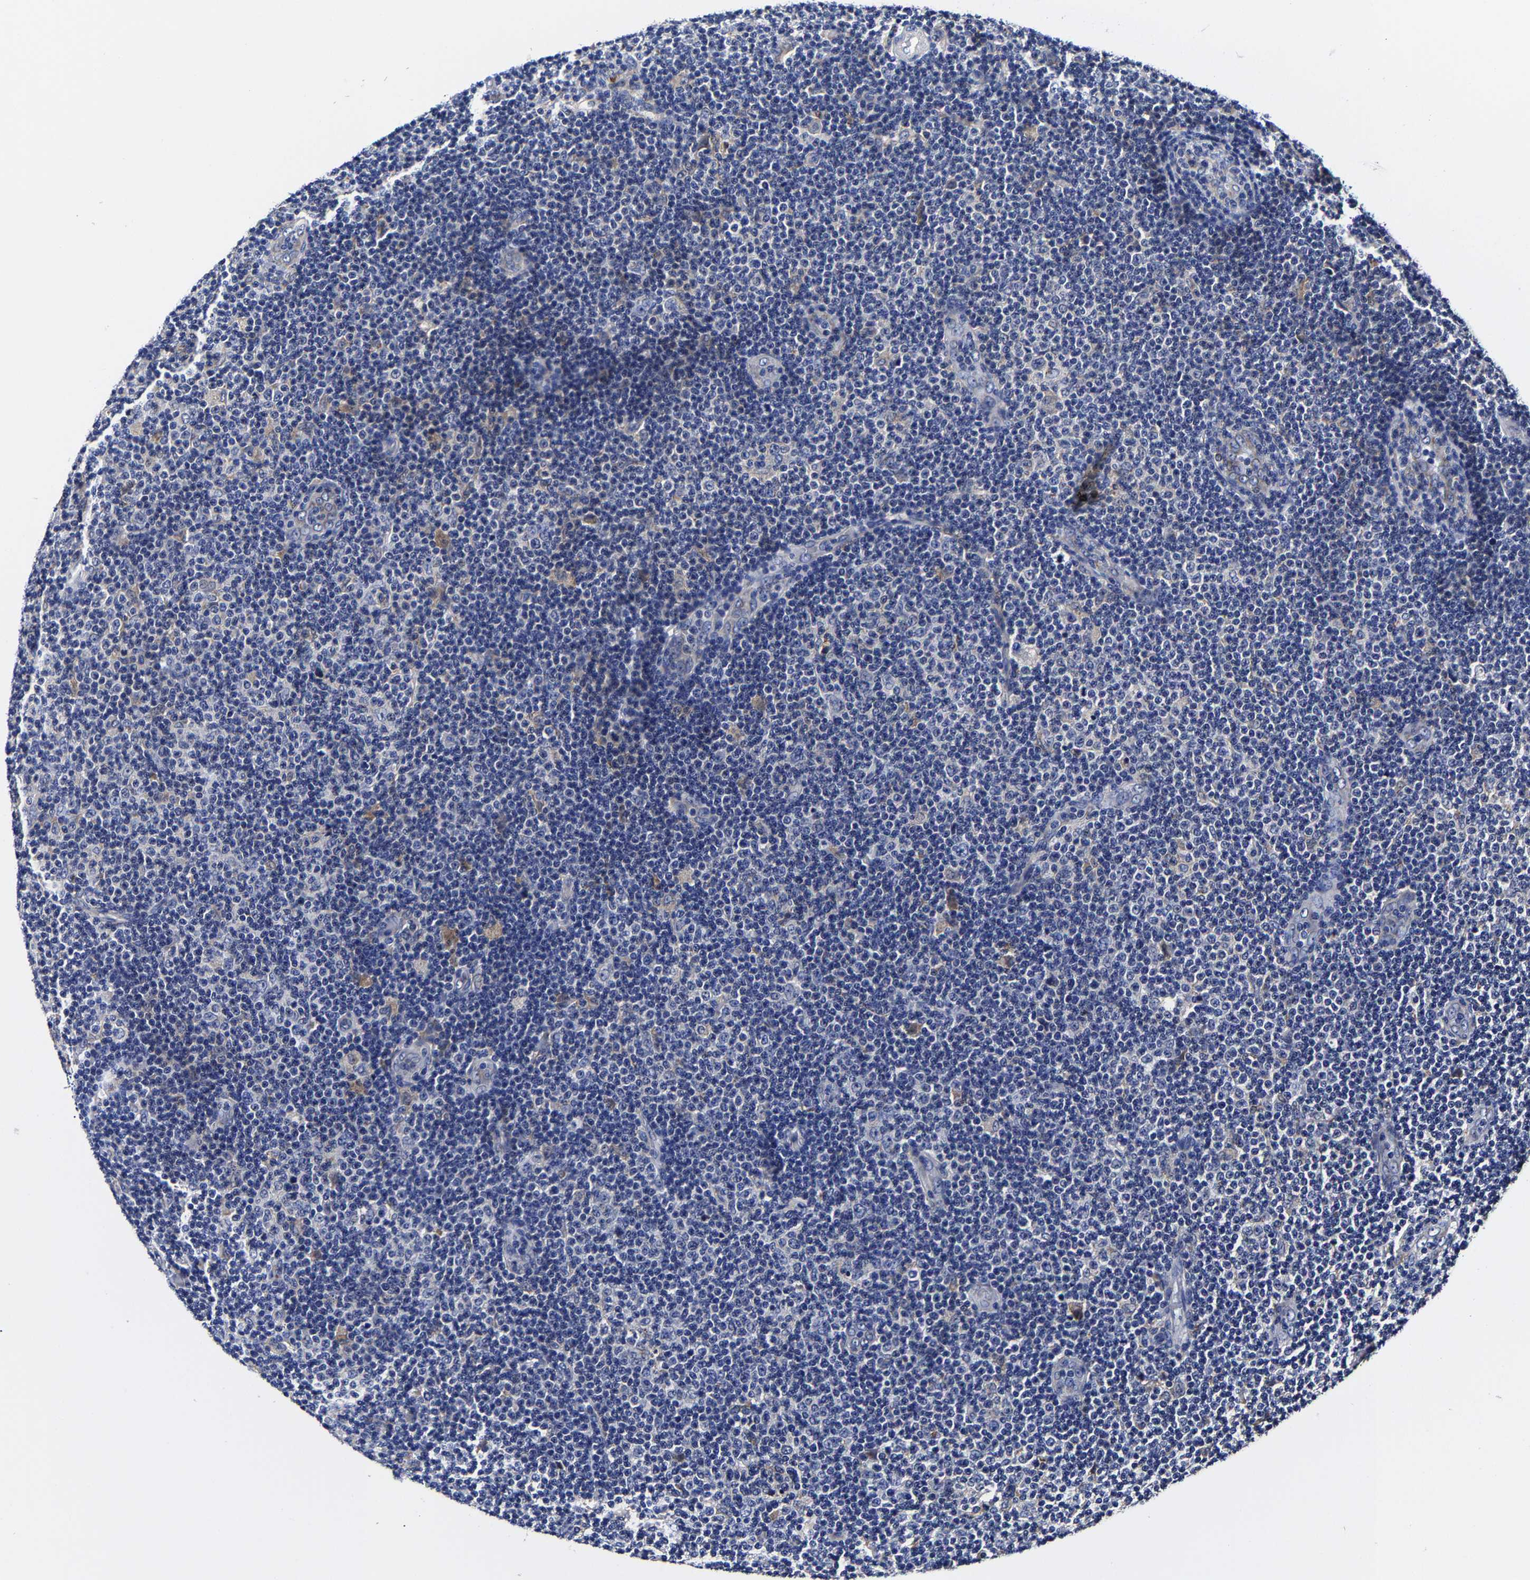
{"staining": {"intensity": "negative", "quantity": "none", "location": "none"}, "tissue": "lymphoma", "cell_type": "Tumor cells", "image_type": "cancer", "snomed": [{"axis": "morphology", "description": "Malignant lymphoma, non-Hodgkin's type, Low grade"}, {"axis": "topography", "description": "Lymph node"}], "caption": "Immunohistochemistry of lymphoma exhibits no staining in tumor cells. (IHC, brightfield microscopy, high magnification).", "gene": "AASS", "patient": {"sex": "male", "age": 83}}